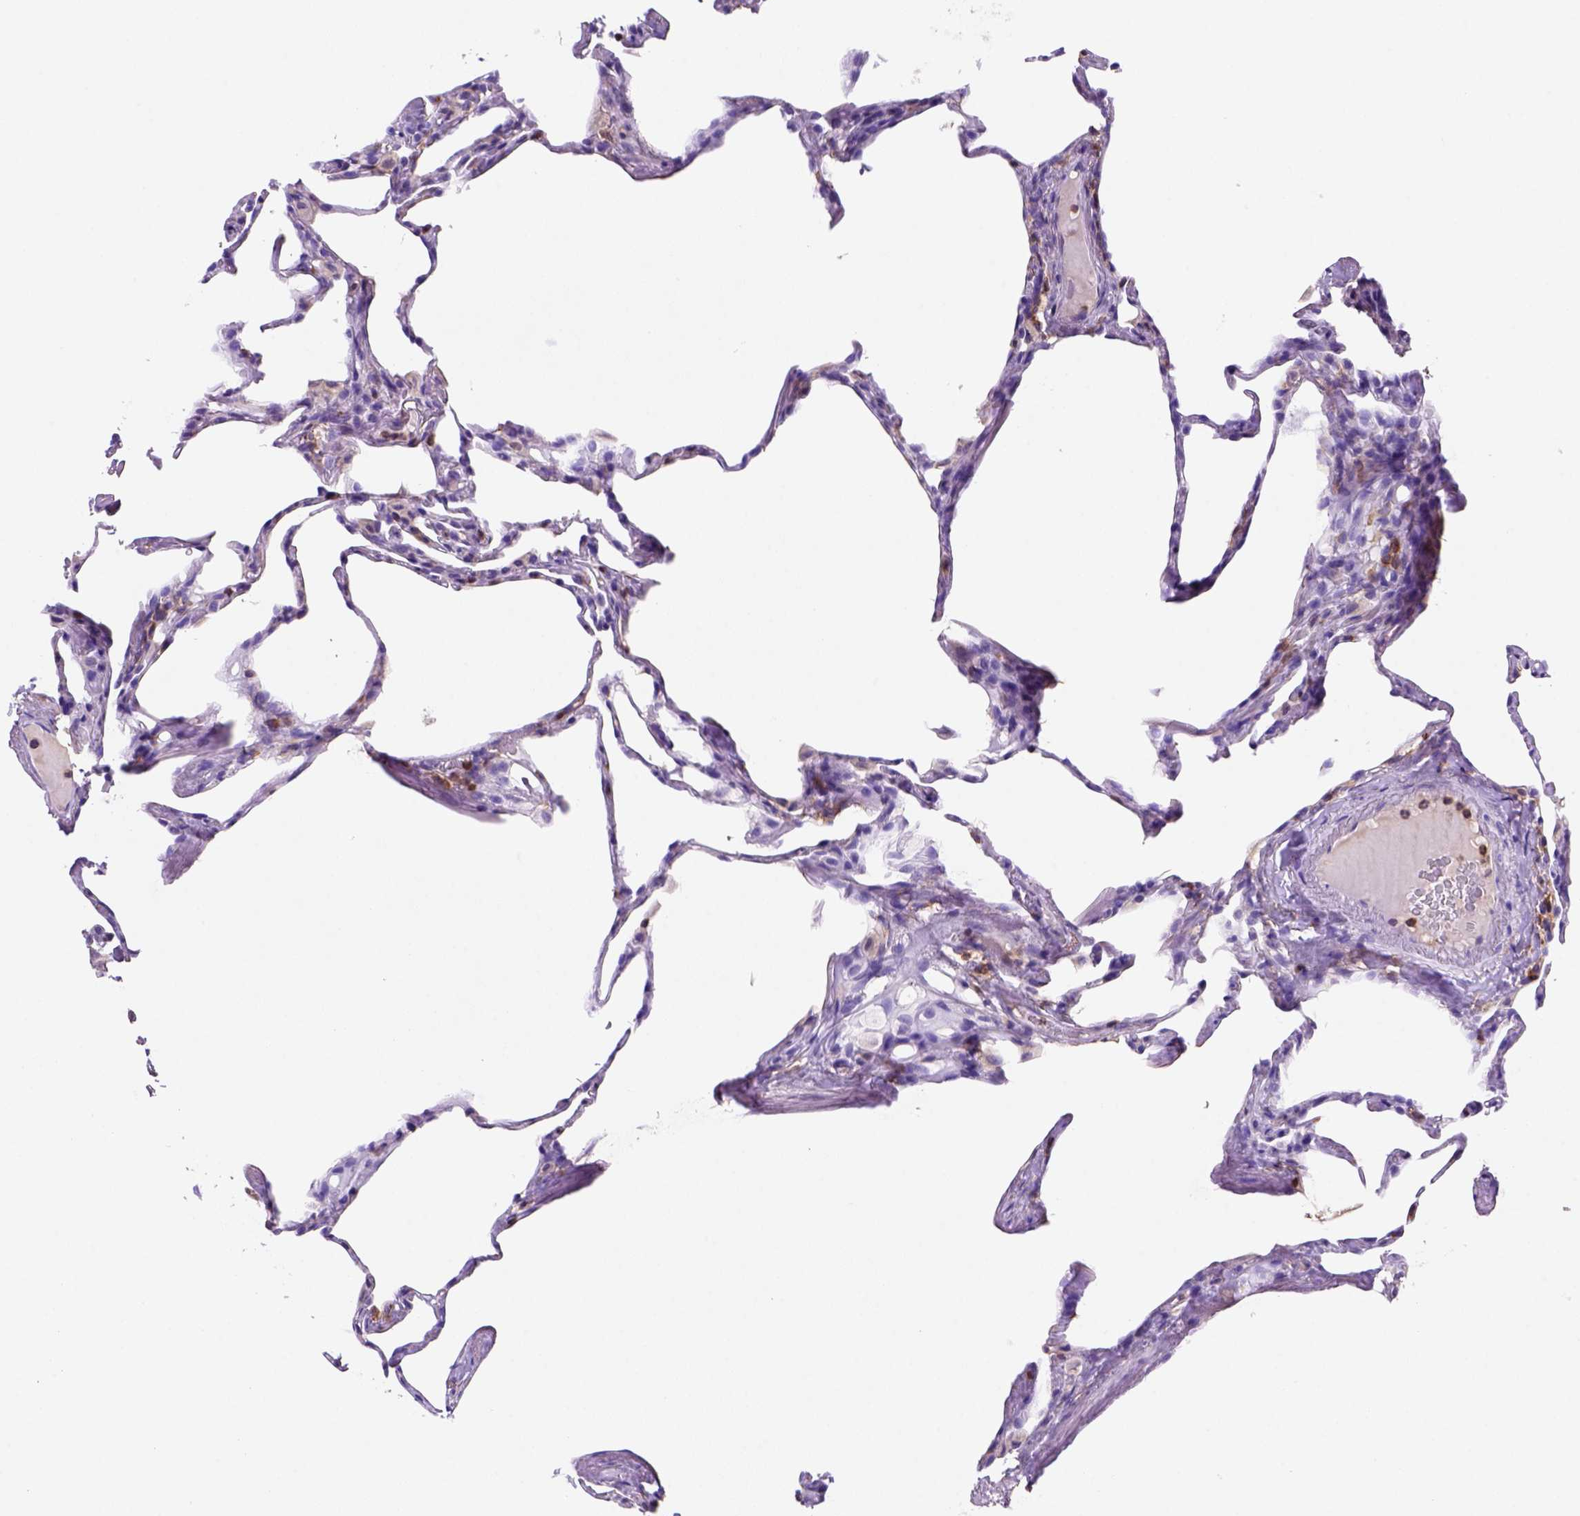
{"staining": {"intensity": "negative", "quantity": "none", "location": "none"}, "tissue": "lung", "cell_type": "Alveolar cells", "image_type": "normal", "snomed": [{"axis": "morphology", "description": "Normal tissue, NOS"}, {"axis": "topography", "description": "Lung"}], "caption": "IHC histopathology image of benign lung: human lung stained with DAB displays no significant protein staining in alveolar cells.", "gene": "INPP5D", "patient": {"sex": "male", "age": 65}}